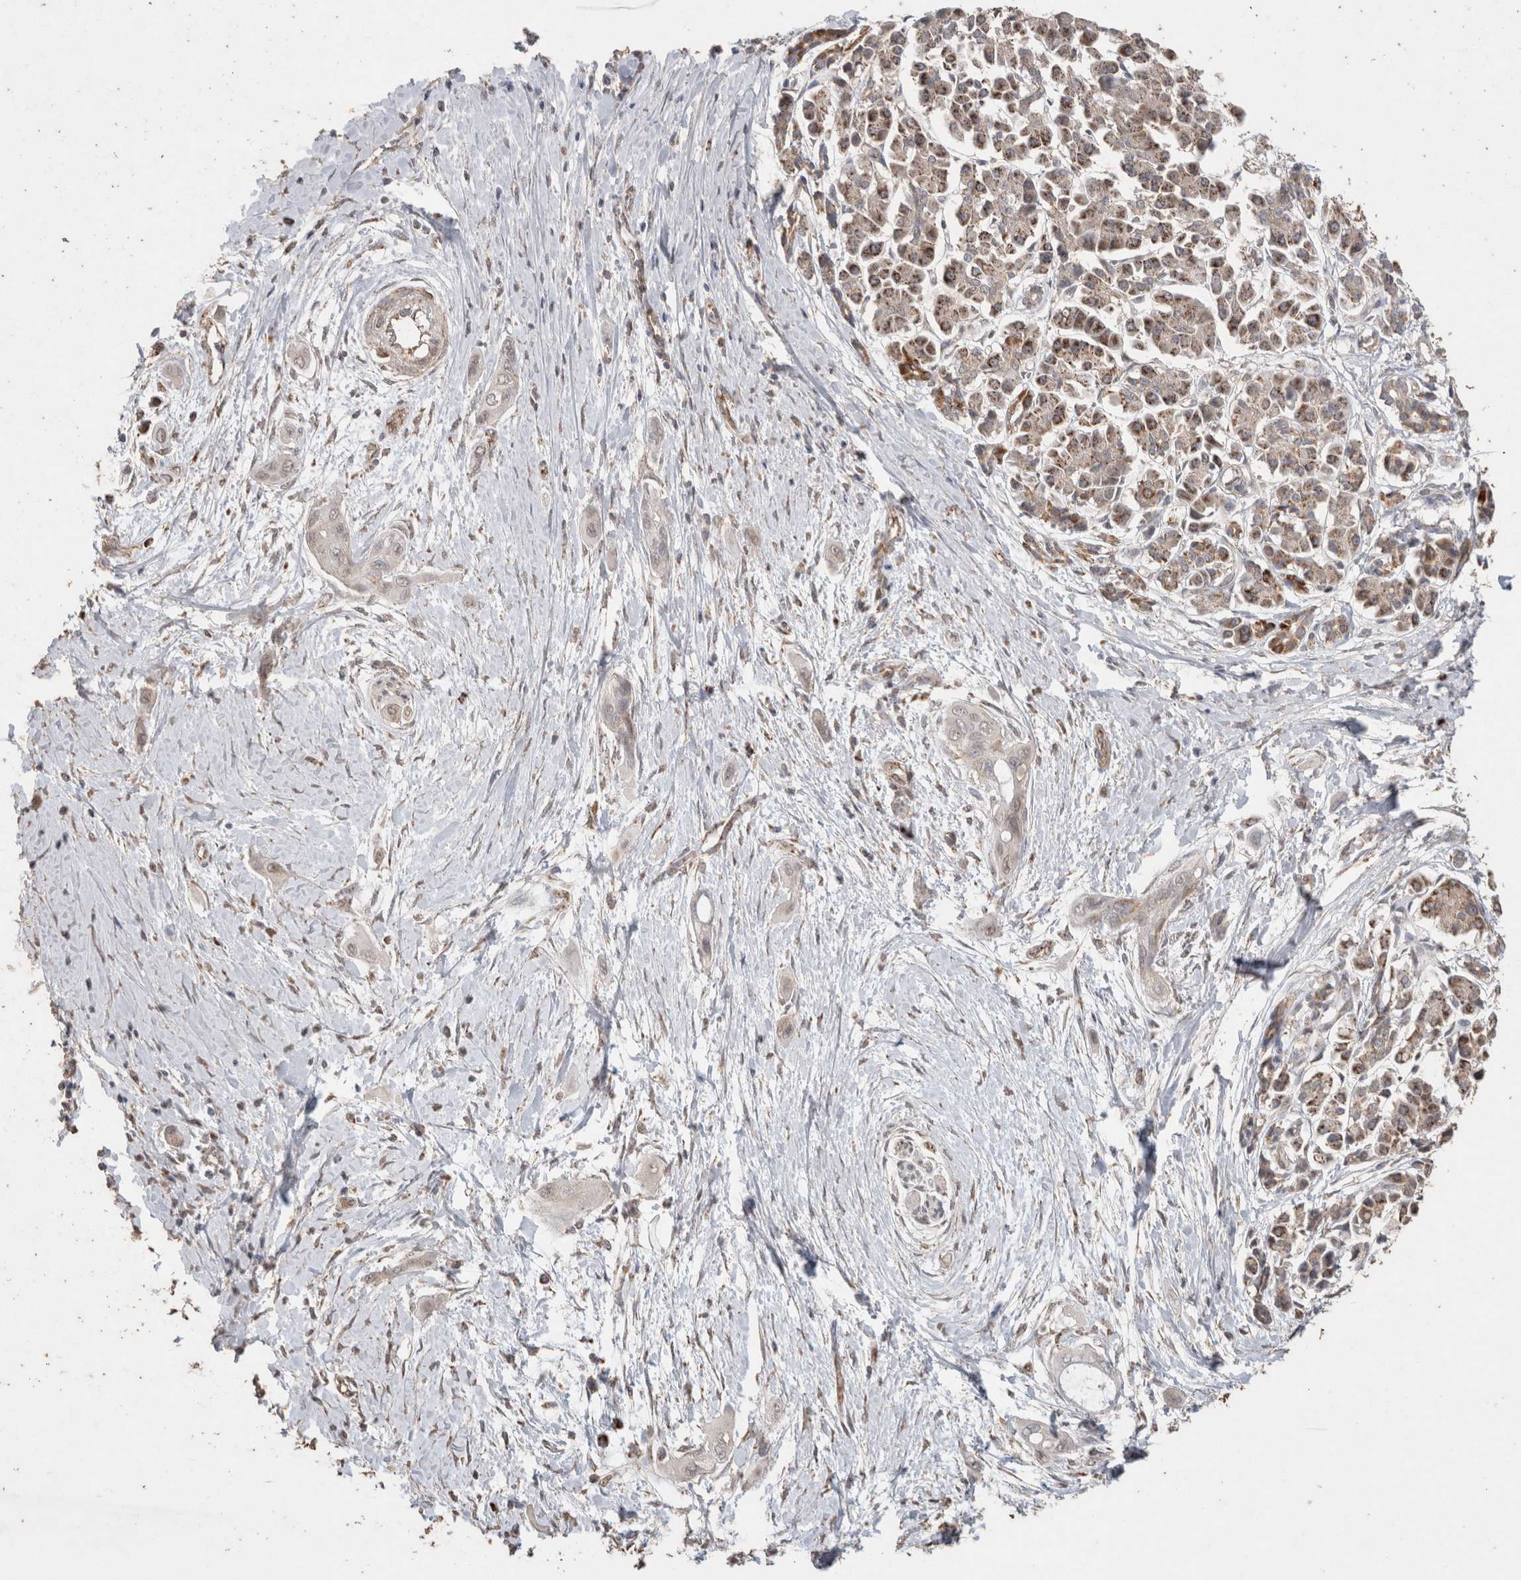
{"staining": {"intensity": "negative", "quantity": "none", "location": "none"}, "tissue": "pancreatic cancer", "cell_type": "Tumor cells", "image_type": "cancer", "snomed": [{"axis": "morphology", "description": "Adenocarcinoma, NOS"}, {"axis": "topography", "description": "Pancreas"}], "caption": "A high-resolution image shows immunohistochemistry (IHC) staining of pancreatic cancer, which exhibits no significant expression in tumor cells. (DAB (3,3'-diaminobenzidine) immunohistochemistry (IHC) with hematoxylin counter stain).", "gene": "ACADM", "patient": {"sex": "male", "age": 59}}